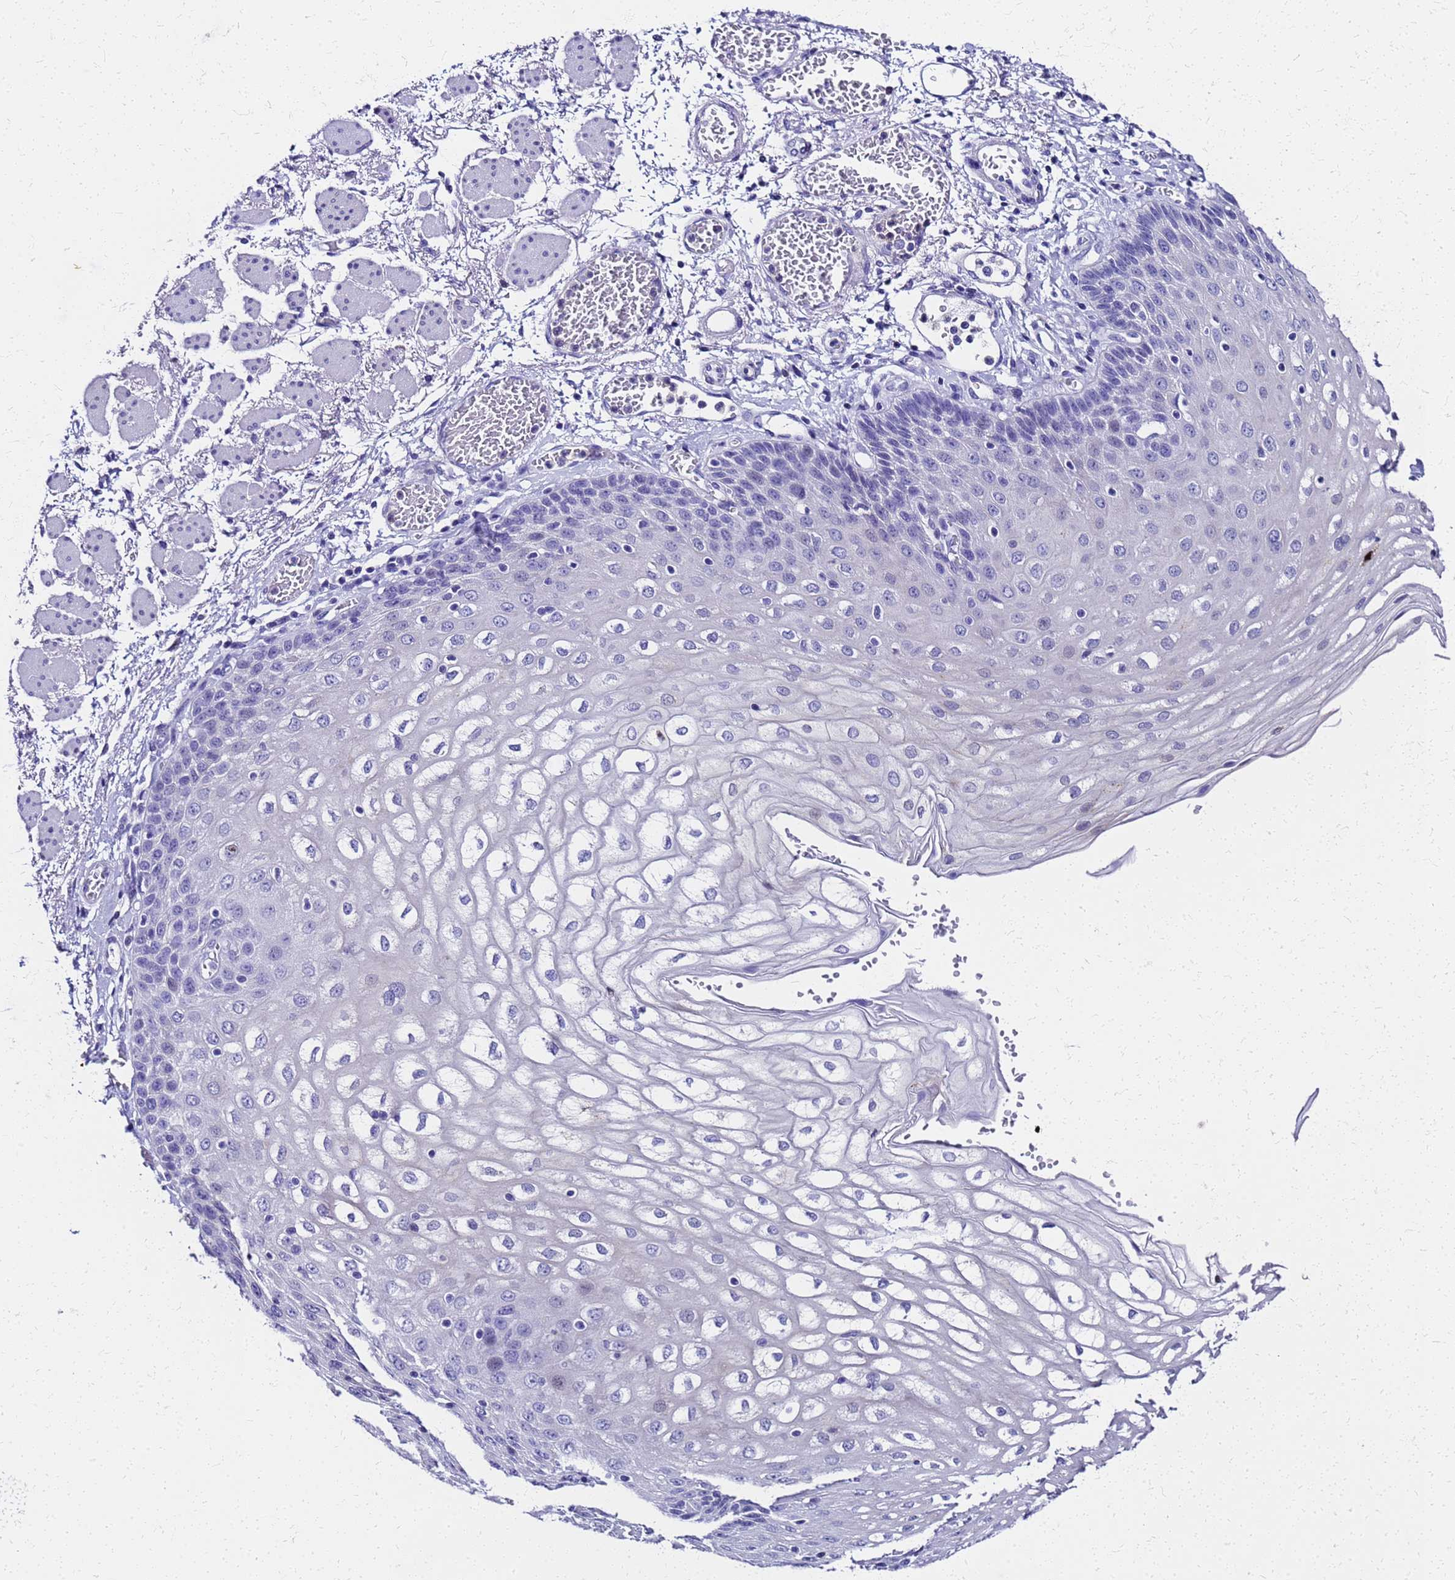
{"staining": {"intensity": "negative", "quantity": "none", "location": "none"}, "tissue": "esophagus", "cell_type": "Squamous epithelial cells", "image_type": "normal", "snomed": [{"axis": "morphology", "description": "Normal tissue, NOS"}, {"axis": "topography", "description": "Esophagus"}], "caption": "Immunohistochemistry (IHC) photomicrograph of unremarkable human esophagus stained for a protein (brown), which reveals no staining in squamous epithelial cells. (Stains: DAB immunohistochemistry (IHC) with hematoxylin counter stain, Microscopy: brightfield microscopy at high magnification).", "gene": "SMIM21", "patient": {"sex": "male", "age": 81}}